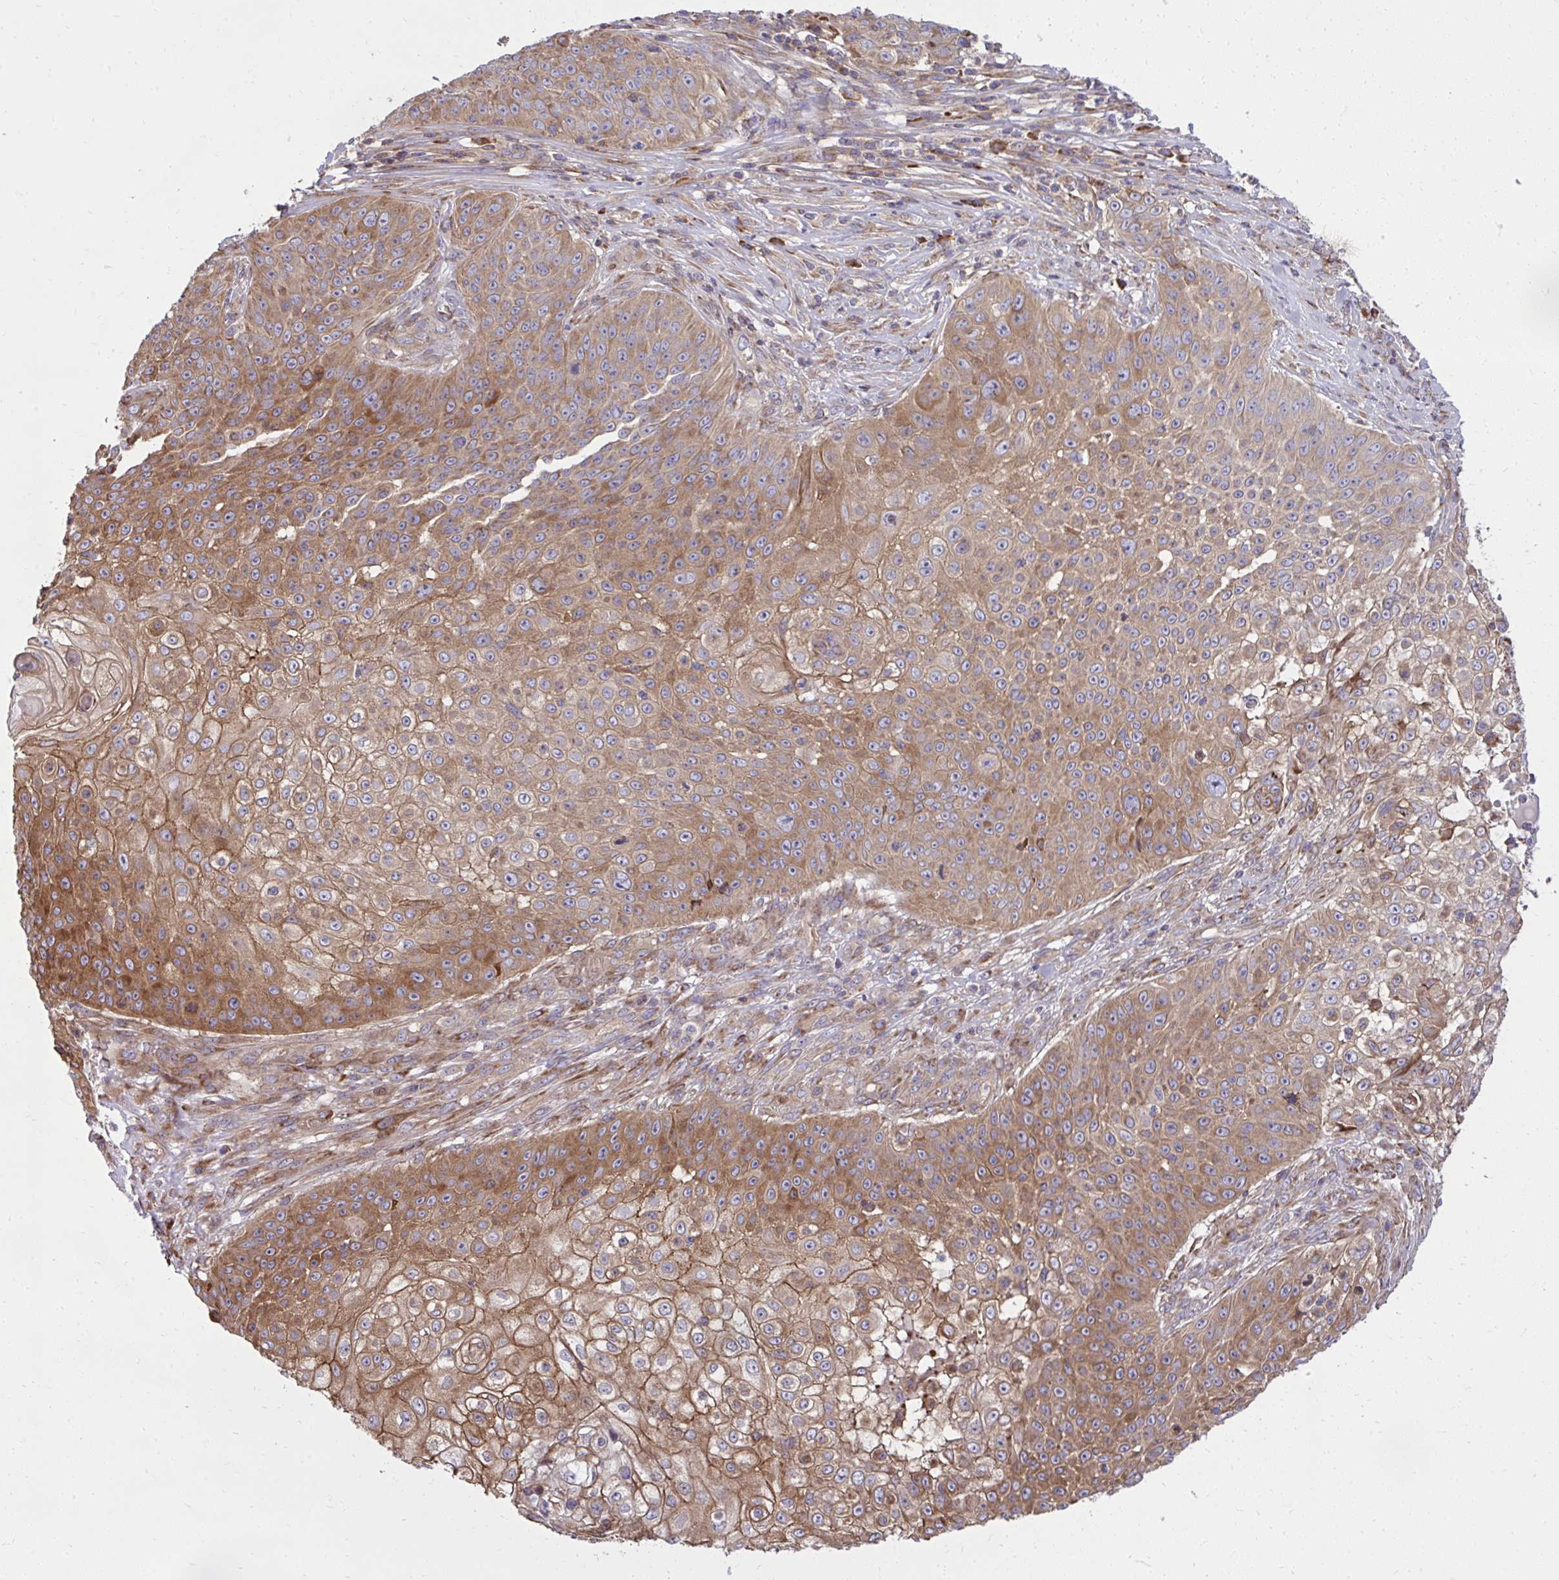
{"staining": {"intensity": "moderate", "quantity": ">75%", "location": "cytoplasmic/membranous"}, "tissue": "skin cancer", "cell_type": "Tumor cells", "image_type": "cancer", "snomed": [{"axis": "morphology", "description": "Squamous cell carcinoma, NOS"}, {"axis": "topography", "description": "Skin"}], "caption": "Immunohistochemistry (IHC) histopathology image of neoplastic tissue: human skin cancer (squamous cell carcinoma) stained using IHC exhibits medium levels of moderate protein expression localized specifically in the cytoplasmic/membranous of tumor cells, appearing as a cytoplasmic/membranous brown color.", "gene": "NMNAT3", "patient": {"sex": "male", "age": 24}}